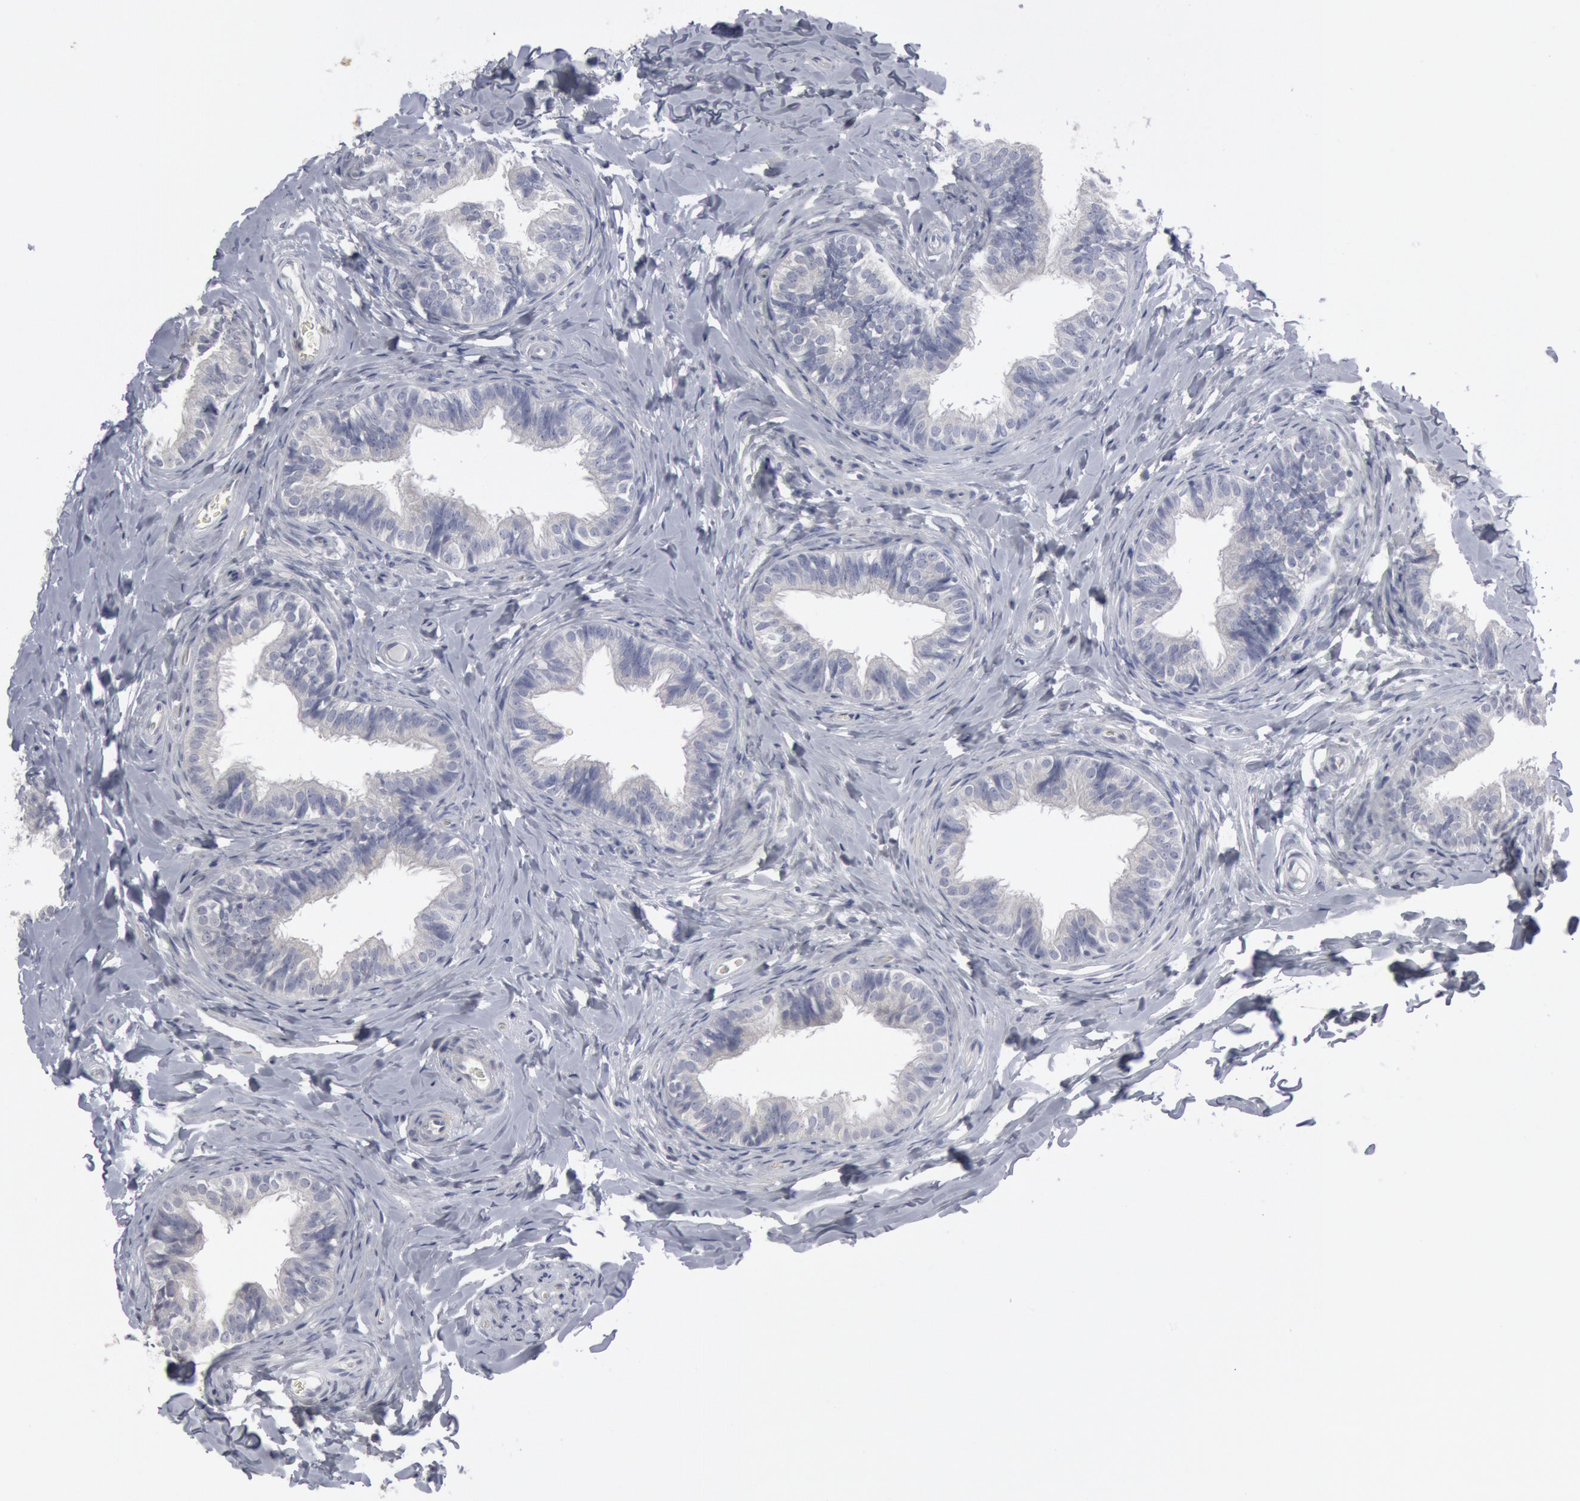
{"staining": {"intensity": "negative", "quantity": "none", "location": "none"}, "tissue": "epididymis", "cell_type": "Glandular cells", "image_type": "normal", "snomed": [{"axis": "morphology", "description": "Normal tissue, NOS"}, {"axis": "topography", "description": "Epididymis"}], "caption": "Immunohistochemistry (IHC) photomicrograph of unremarkable epididymis stained for a protein (brown), which demonstrates no positivity in glandular cells.", "gene": "DMC1", "patient": {"sex": "male", "age": 26}}